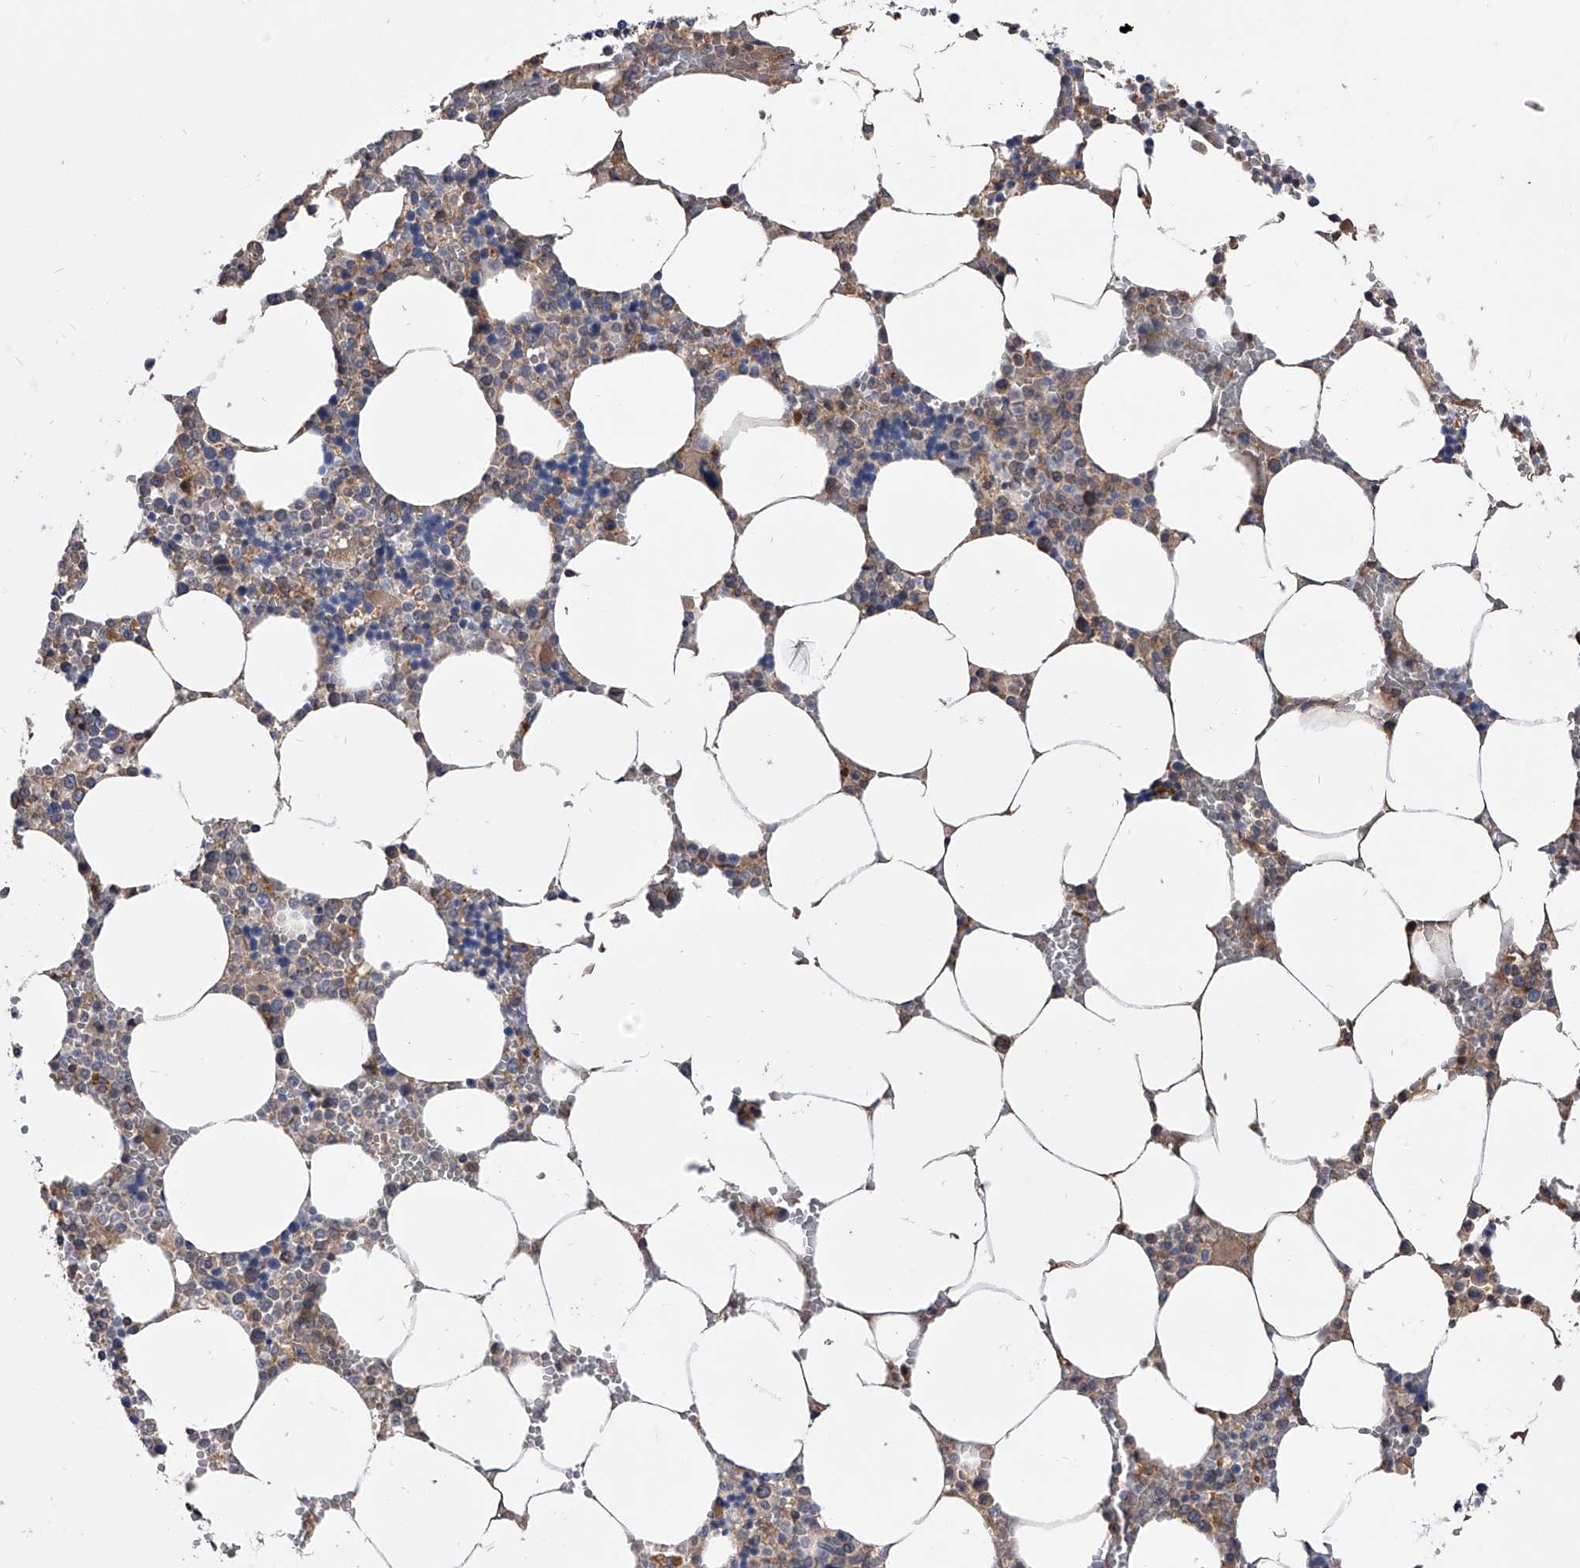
{"staining": {"intensity": "moderate", "quantity": "<25%", "location": "cytoplasmic/membranous"}, "tissue": "bone marrow", "cell_type": "Hematopoietic cells", "image_type": "normal", "snomed": [{"axis": "morphology", "description": "Normal tissue, NOS"}, {"axis": "topography", "description": "Bone marrow"}], "caption": "Protein positivity by immunohistochemistry reveals moderate cytoplasmic/membranous positivity in approximately <25% of hematopoietic cells in normal bone marrow. (DAB (3,3'-diaminobenzidine) IHC with brightfield microscopy, high magnification).", "gene": "CUL7", "patient": {"sex": "male", "age": 70}}